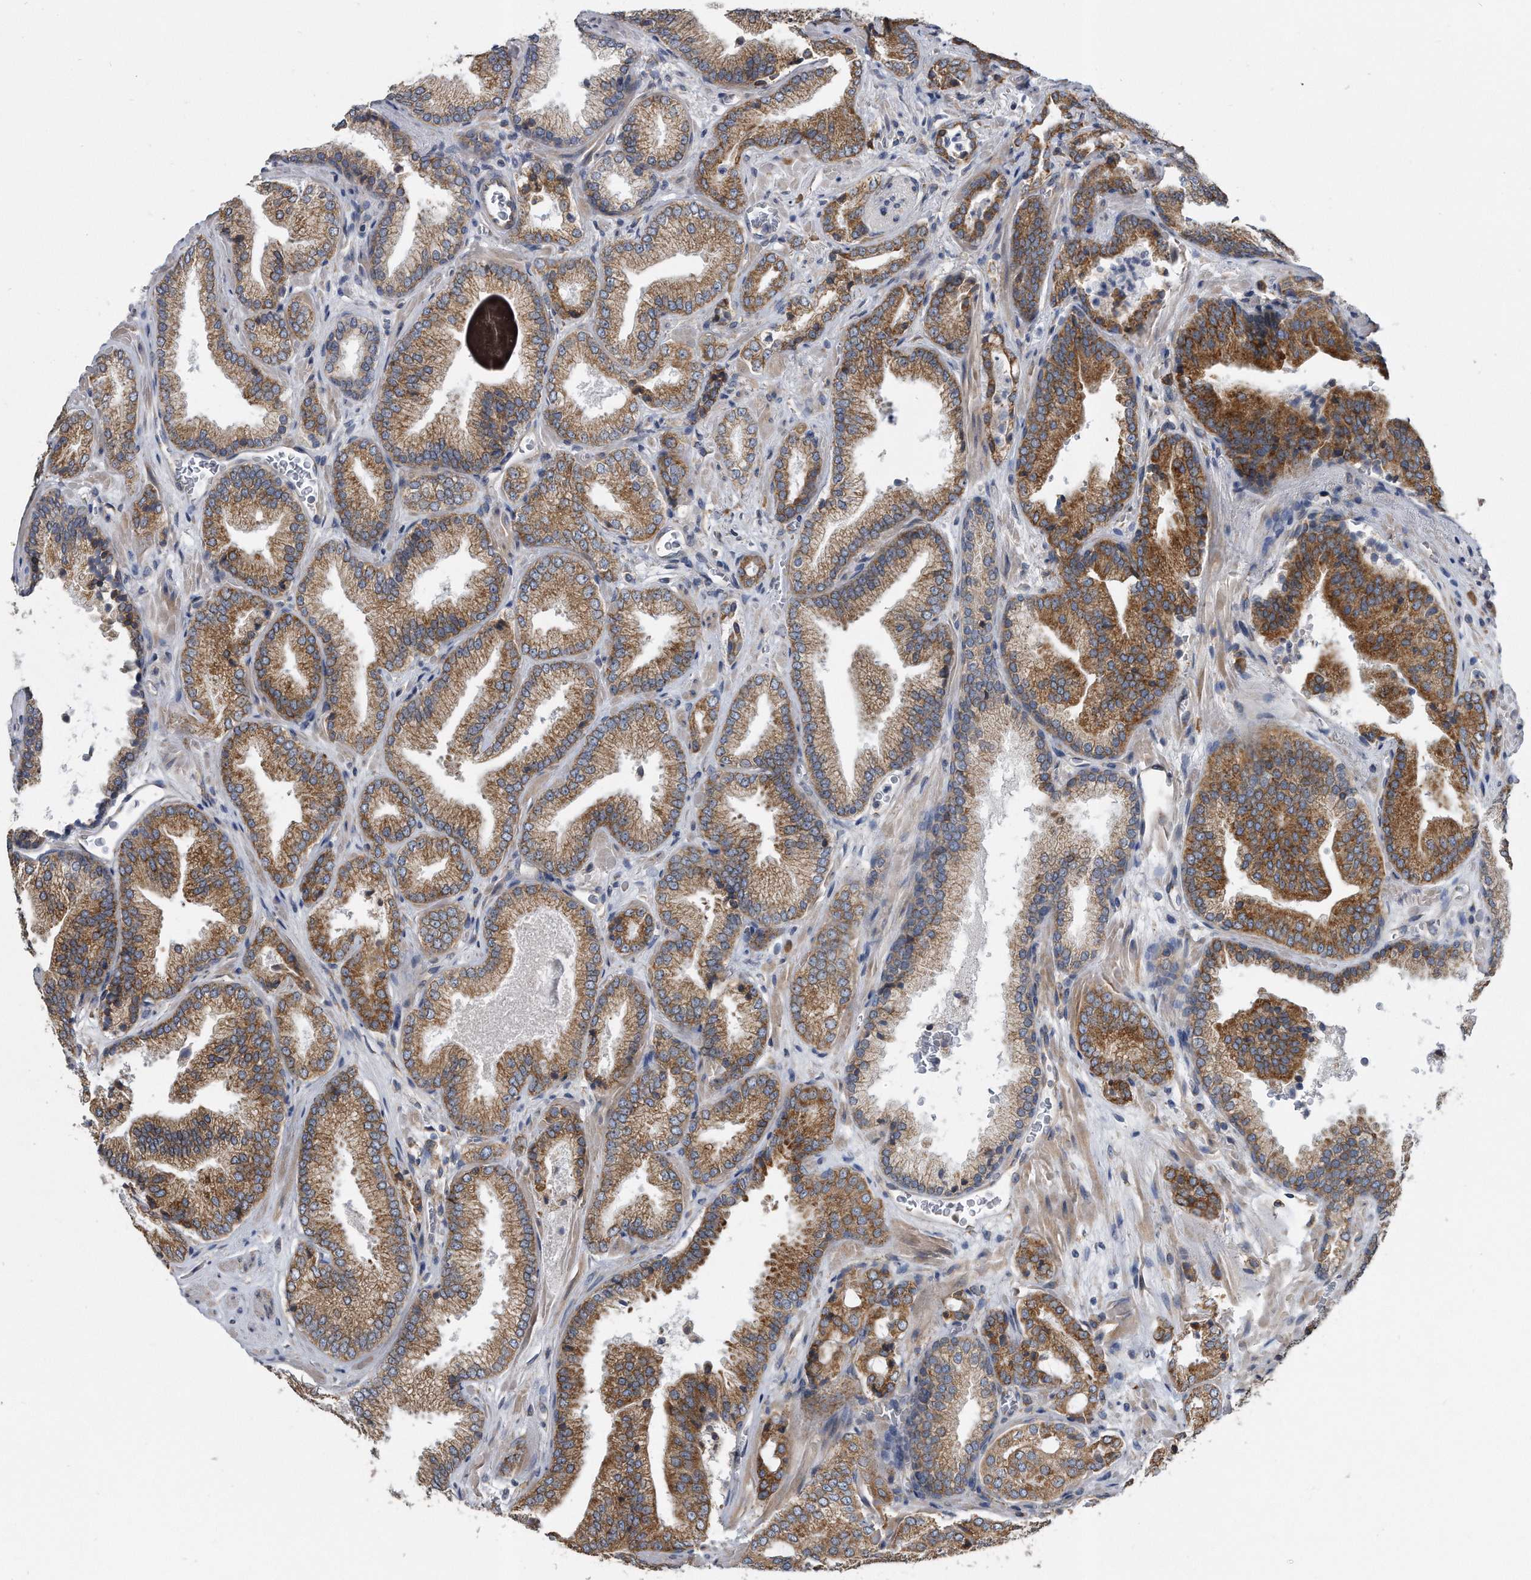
{"staining": {"intensity": "moderate", "quantity": ">75%", "location": "cytoplasmic/membranous"}, "tissue": "prostate cancer", "cell_type": "Tumor cells", "image_type": "cancer", "snomed": [{"axis": "morphology", "description": "Adenocarcinoma, Low grade"}, {"axis": "topography", "description": "Prostate"}], "caption": "A photomicrograph of adenocarcinoma (low-grade) (prostate) stained for a protein exhibits moderate cytoplasmic/membranous brown staining in tumor cells.", "gene": "CCDC47", "patient": {"sex": "male", "age": 62}}